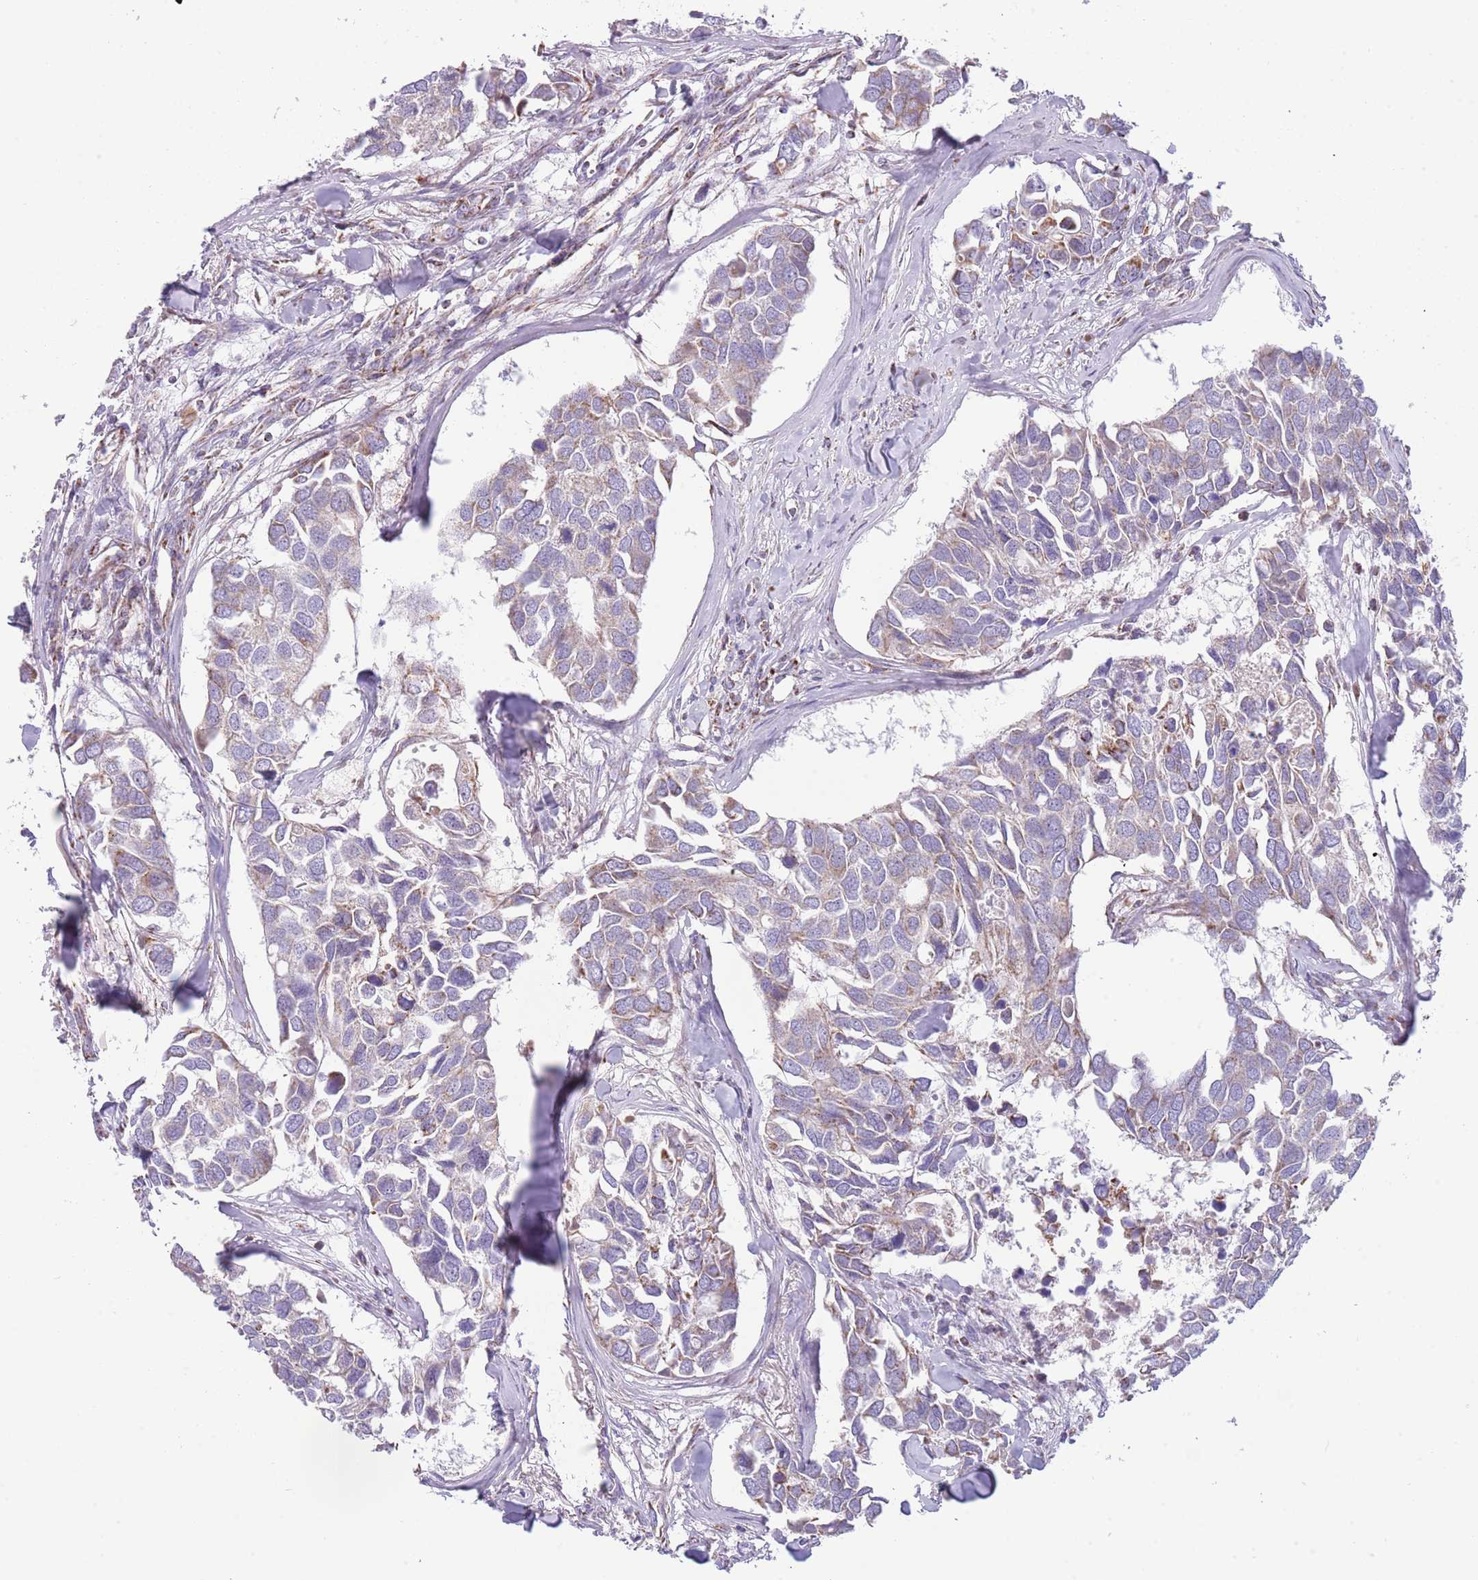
{"staining": {"intensity": "weak", "quantity": "<25%", "location": "cytoplasmic/membranous"}, "tissue": "breast cancer", "cell_type": "Tumor cells", "image_type": "cancer", "snomed": [{"axis": "morphology", "description": "Duct carcinoma"}, {"axis": "topography", "description": "Breast"}], "caption": "Micrograph shows no significant protein expression in tumor cells of breast cancer (invasive ductal carcinoma).", "gene": "LHX6", "patient": {"sex": "female", "age": 83}}